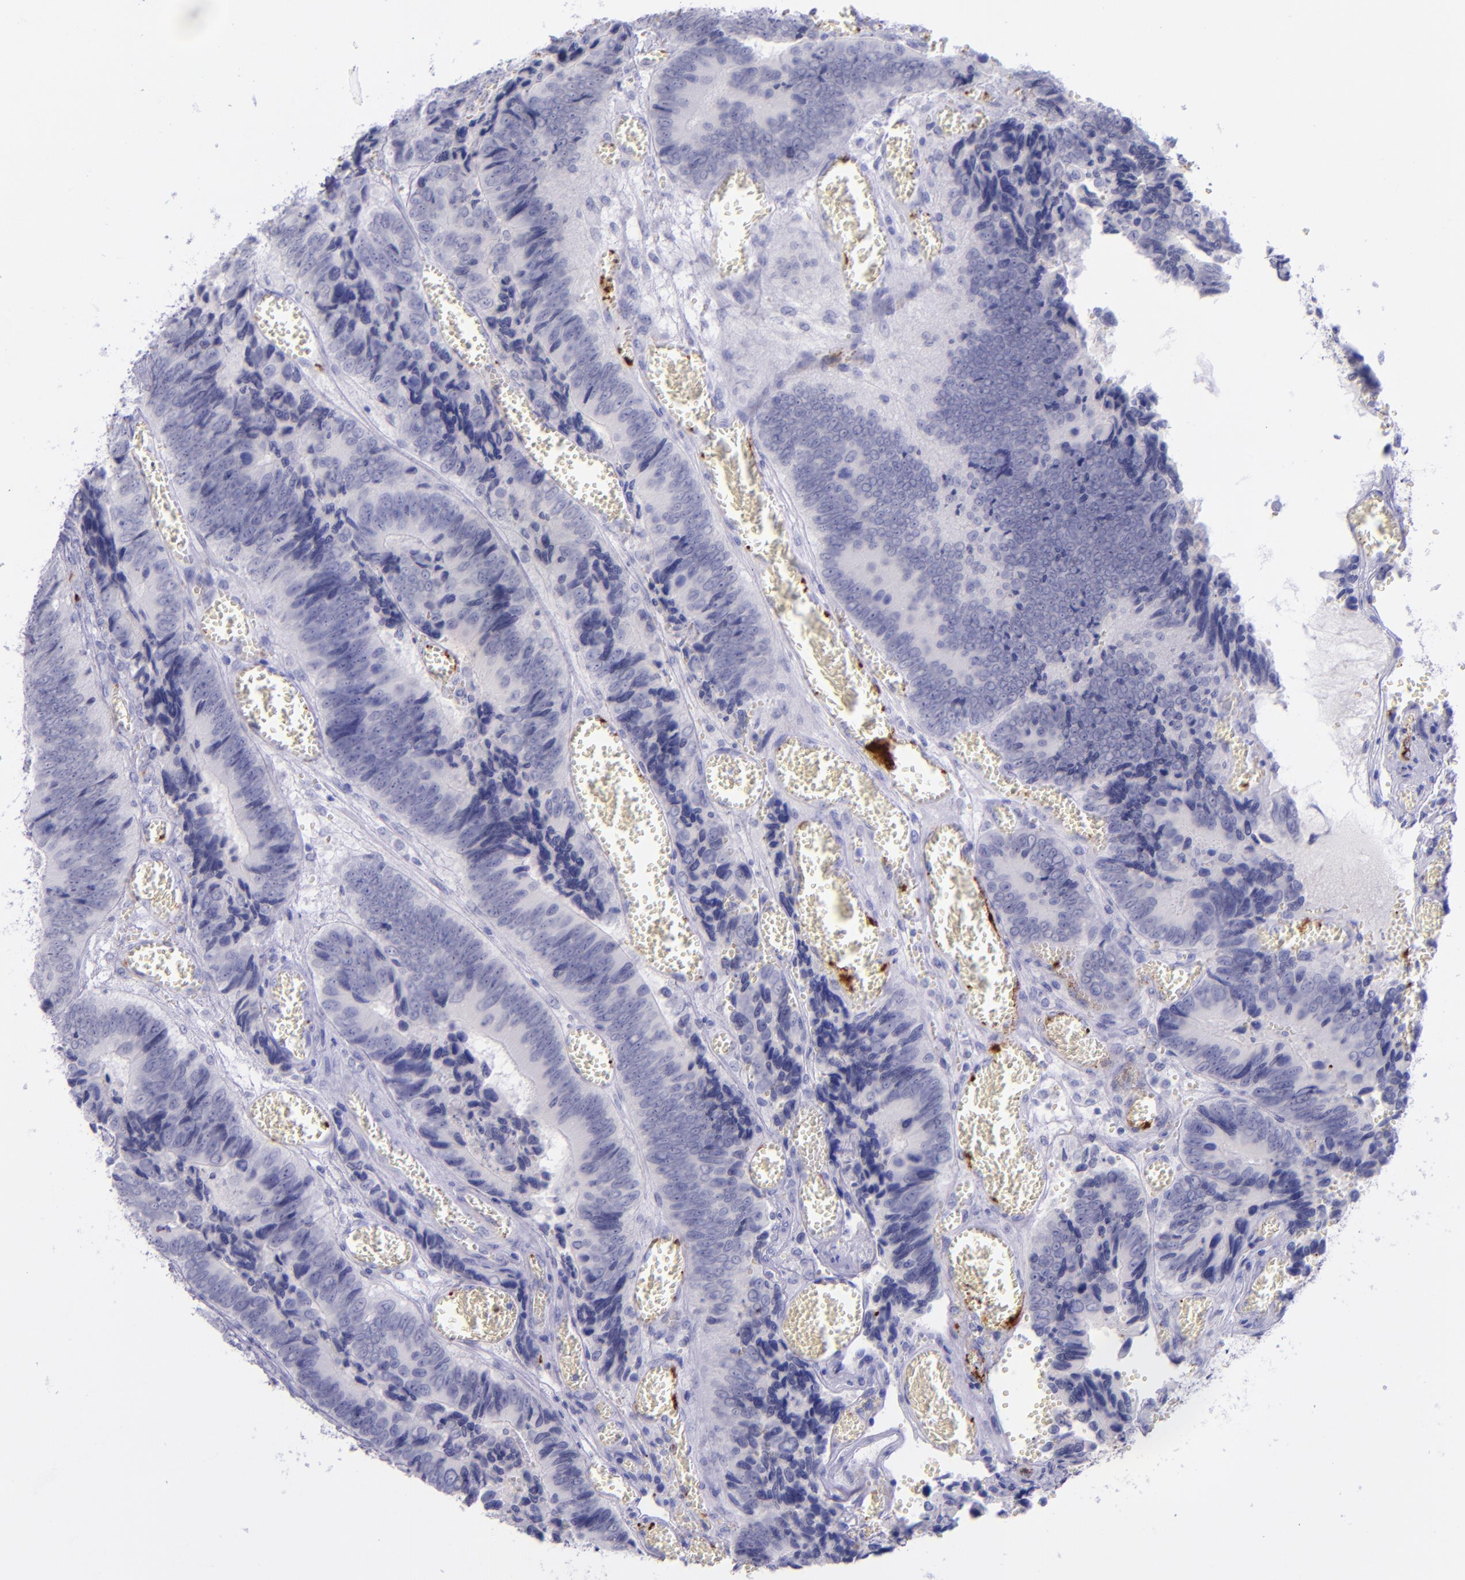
{"staining": {"intensity": "negative", "quantity": "none", "location": "none"}, "tissue": "colorectal cancer", "cell_type": "Tumor cells", "image_type": "cancer", "snomed": [{"axis": "morphology", "description": "Adenocarcinoma, NOS"}, {"axis": "topography", "description": "Colon"}], "caption": "A micrograph of human colorectal cancer (adenocarcinoma) is negative for staining in tumor cells. Nuclei are stained in blue.", "gene": "SELE", "patient": {"sex": "male", "age": 72}}